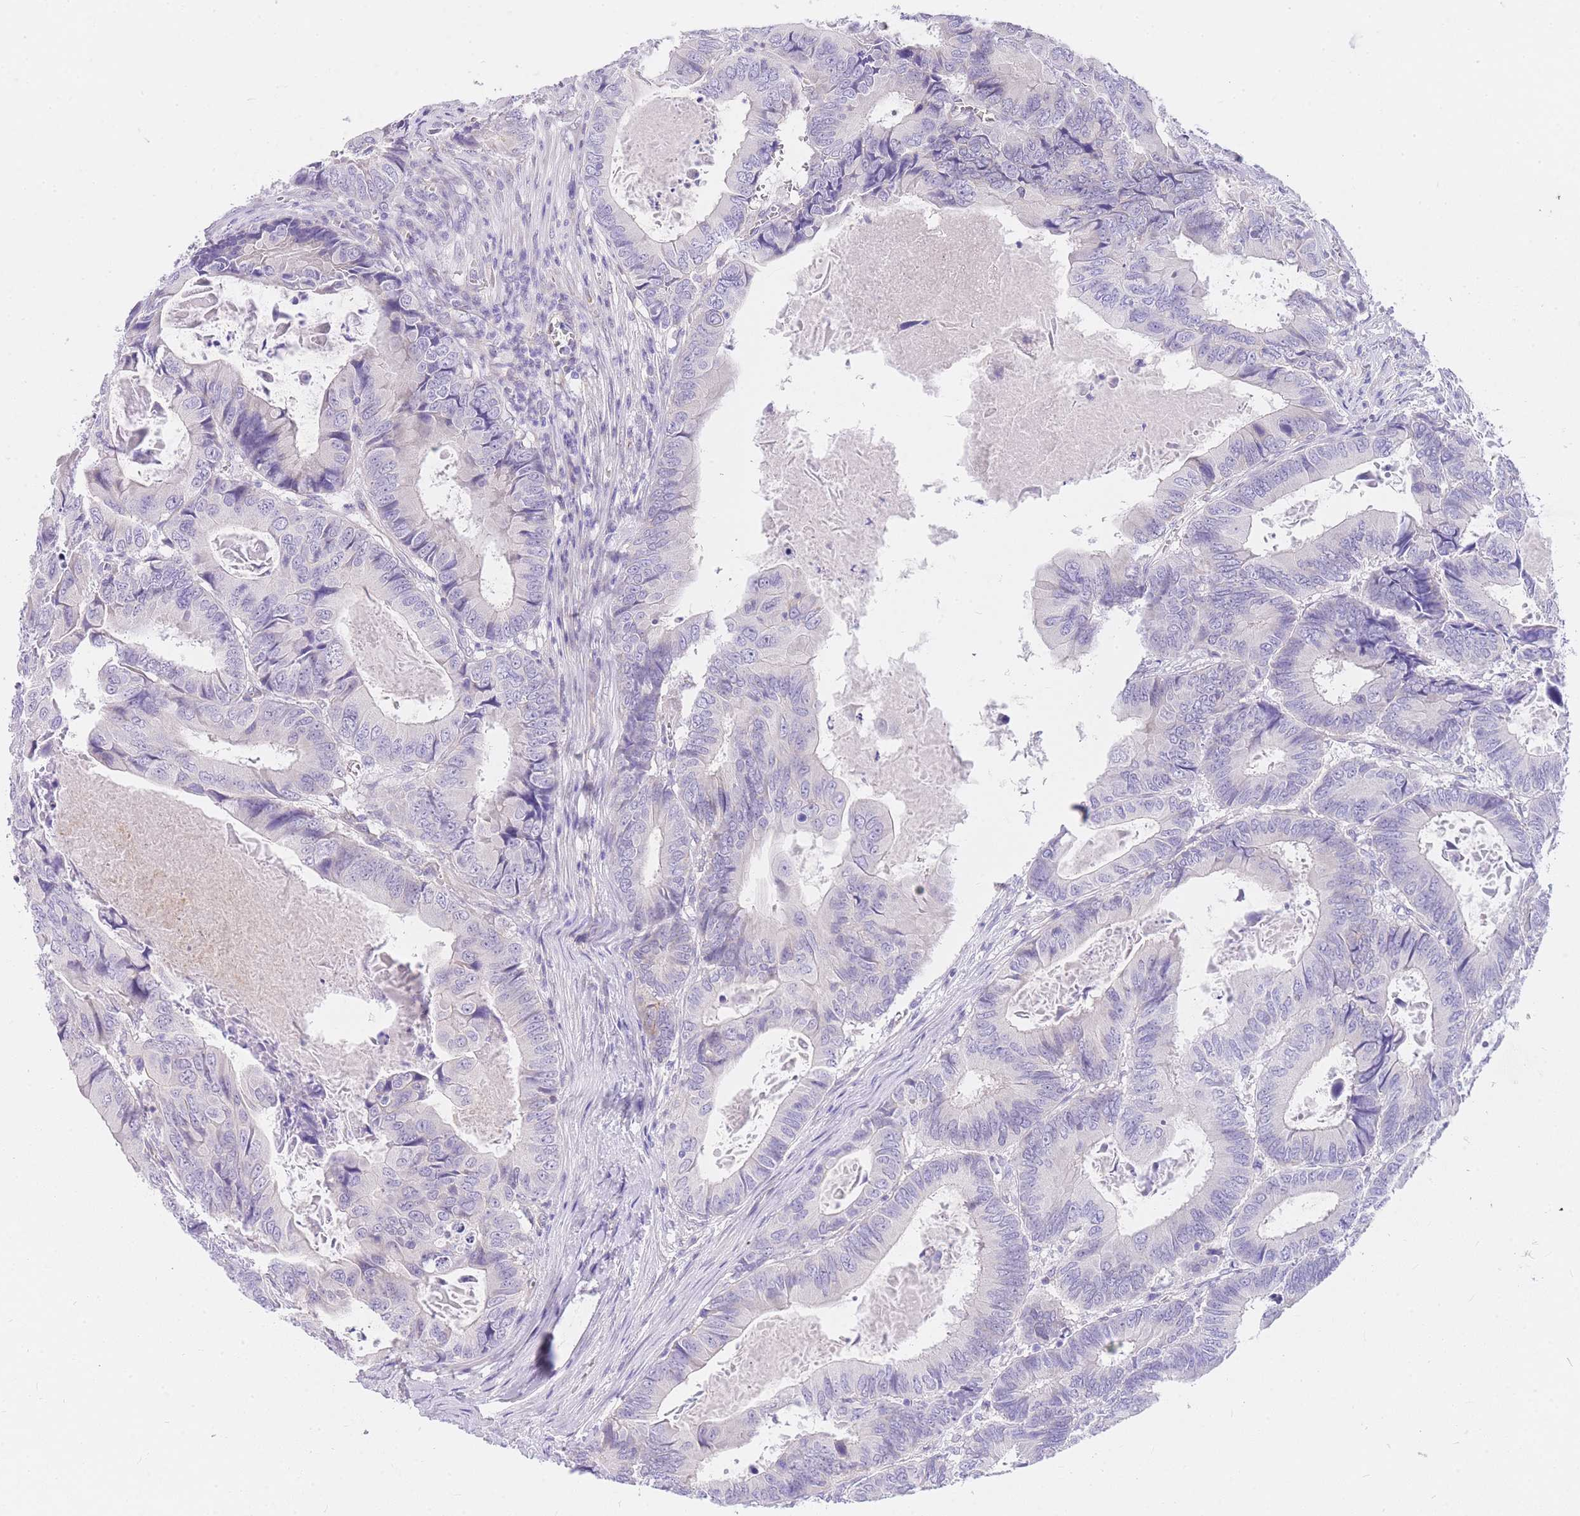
{"staining": {"intensity": "weak", "quantity": "<25%", "location": "cytoplasmic/membranous"}, "tissue": "colorectal cancer", "cell_type": "Tumor cells", "image_type": "cancer", "snomed": [{"axis": "morphology", "description": "Adenocarcinoma, NOS"}, {"axis": "topography", "description": "Colon"}], "caption": "Protein analysis of colorectal cancer exhibits no significant staining in tumor cells.", "gene": "SRSF12", "patient": {"sex": "male", "age": 85}}